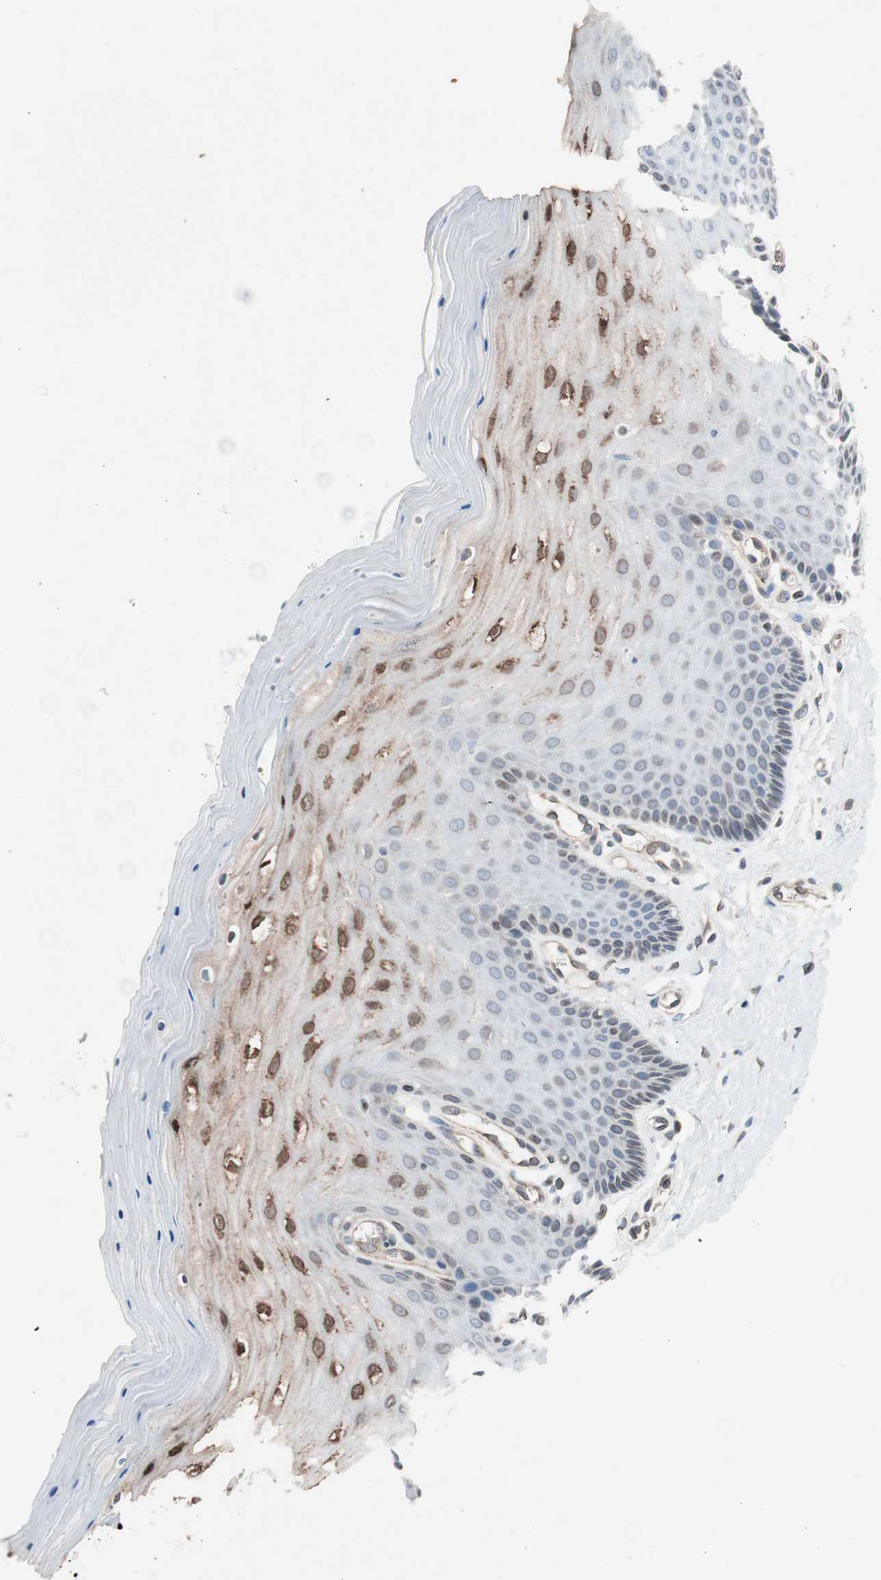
{"staining": {"intensity": "moderate", "quantity": "25%-75%", "location": "nuclear"}, "tissue": "cervix", "cell_type": "Glandular cells", "image_type": "normal", "snomed": [{"axis": "morphology", "description": "Normal tissue, NOS"}, {"axis": "topography", "description": "Cervix"}], "caption": "High-magnification brightfield microscopy of unremarkable cervix stained with DAB (brown) and counterstained with hematoxylin (blue). glandular cells exhibit moderate nuclear staining is present in about25%-75% of cells.", "gene": "ARNT2", "patient": {"sex": "female", "age": 55}}